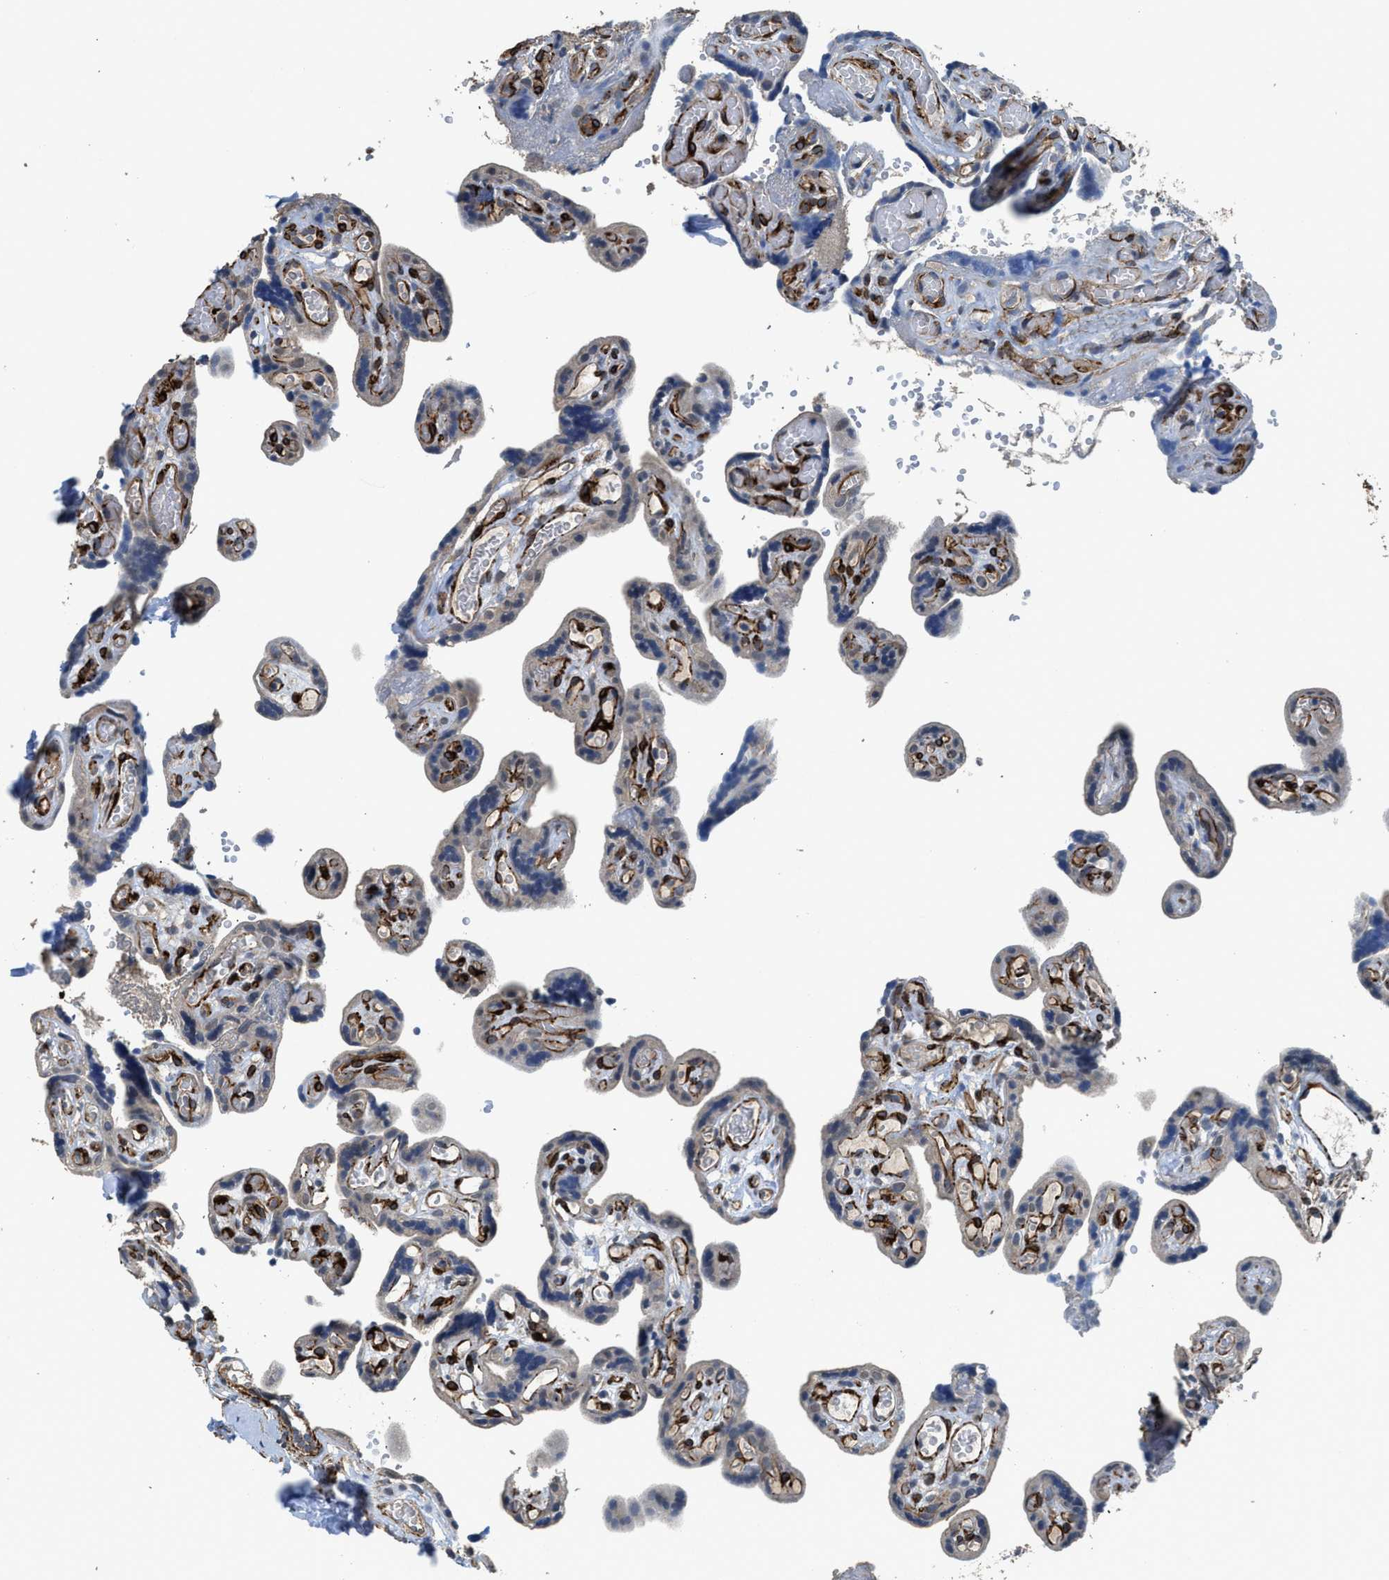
{"staining": {"intensity": "negative", "quantity": "none", "location": "none"}, "tissue": "placenta", "cell_type": "Decidual cells", "image_type": "normal", "snomed": [{"axis": "morphology", "description": "Normal tissue, NOS"}, {"axis": "topography", "description": "Placenta"}], "caption": "A high-resolution micrograph shows immunohistochemistry staining of unremarkable placenta, which demonstrates no significant staining in decidual cells.", "gene": "SYNM", "patient": {"sex": "female", "age": 30}}